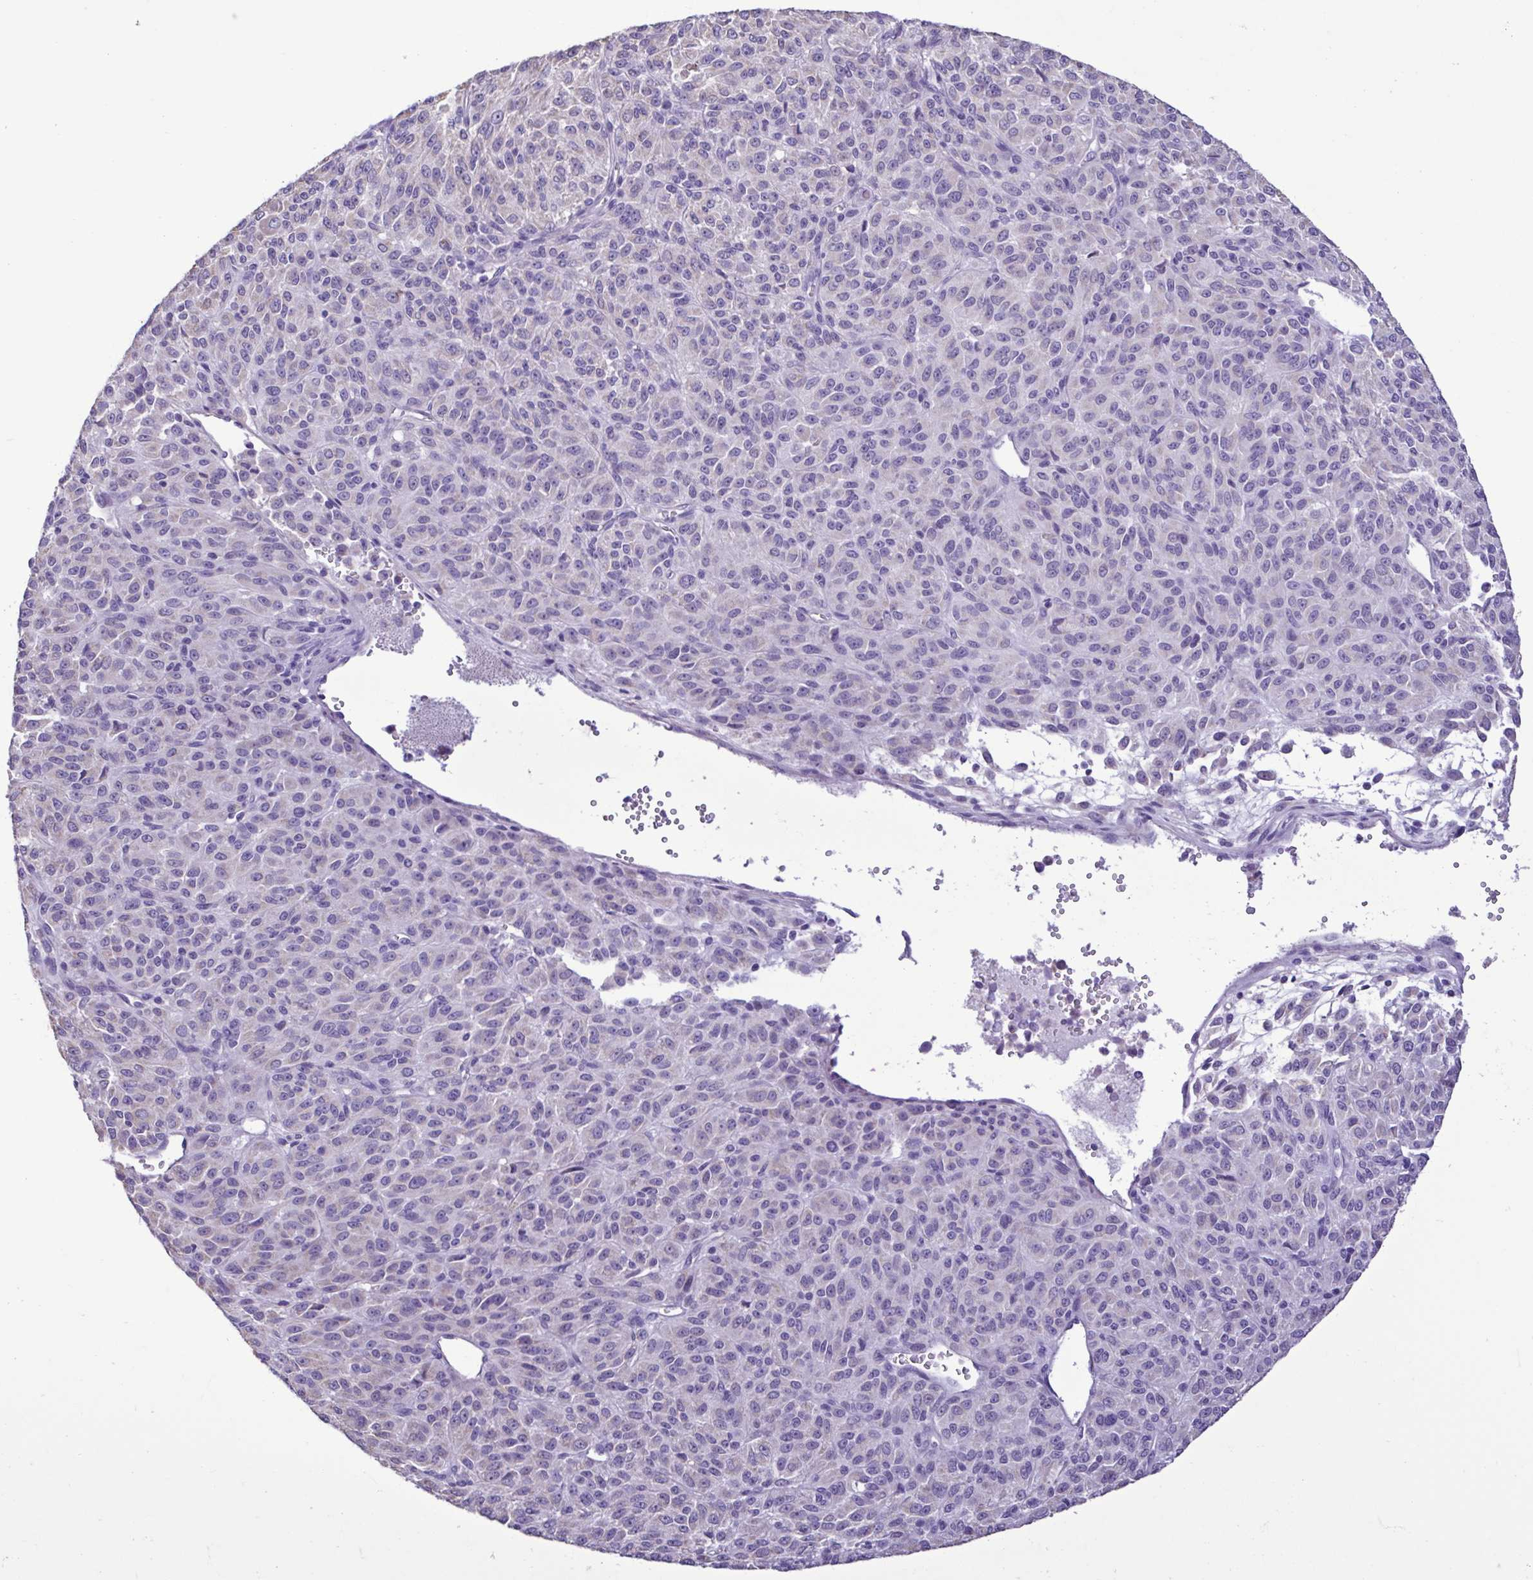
{"staining": {"intensity": "negative", "quantity": "none", "location": "none"}, "tissue": "melanoma", "cell_type": "Tumor cells", "image_type": "cancer", "snomed": [{"axis": "morphology", "description": "Malignant melanoma, Metastatic site"}, {"axis": "topography", "description": "Brain"}], "caption": "Immunohistochemistry (IHC) image of neoplastic tissue: human melanoma stained with DAB exhibits no significant protein expression in tumor cells. Nuclei are stained in blue.", "gene": "PLA2G4E", "patient": {"sex": "female", "age": 56}}